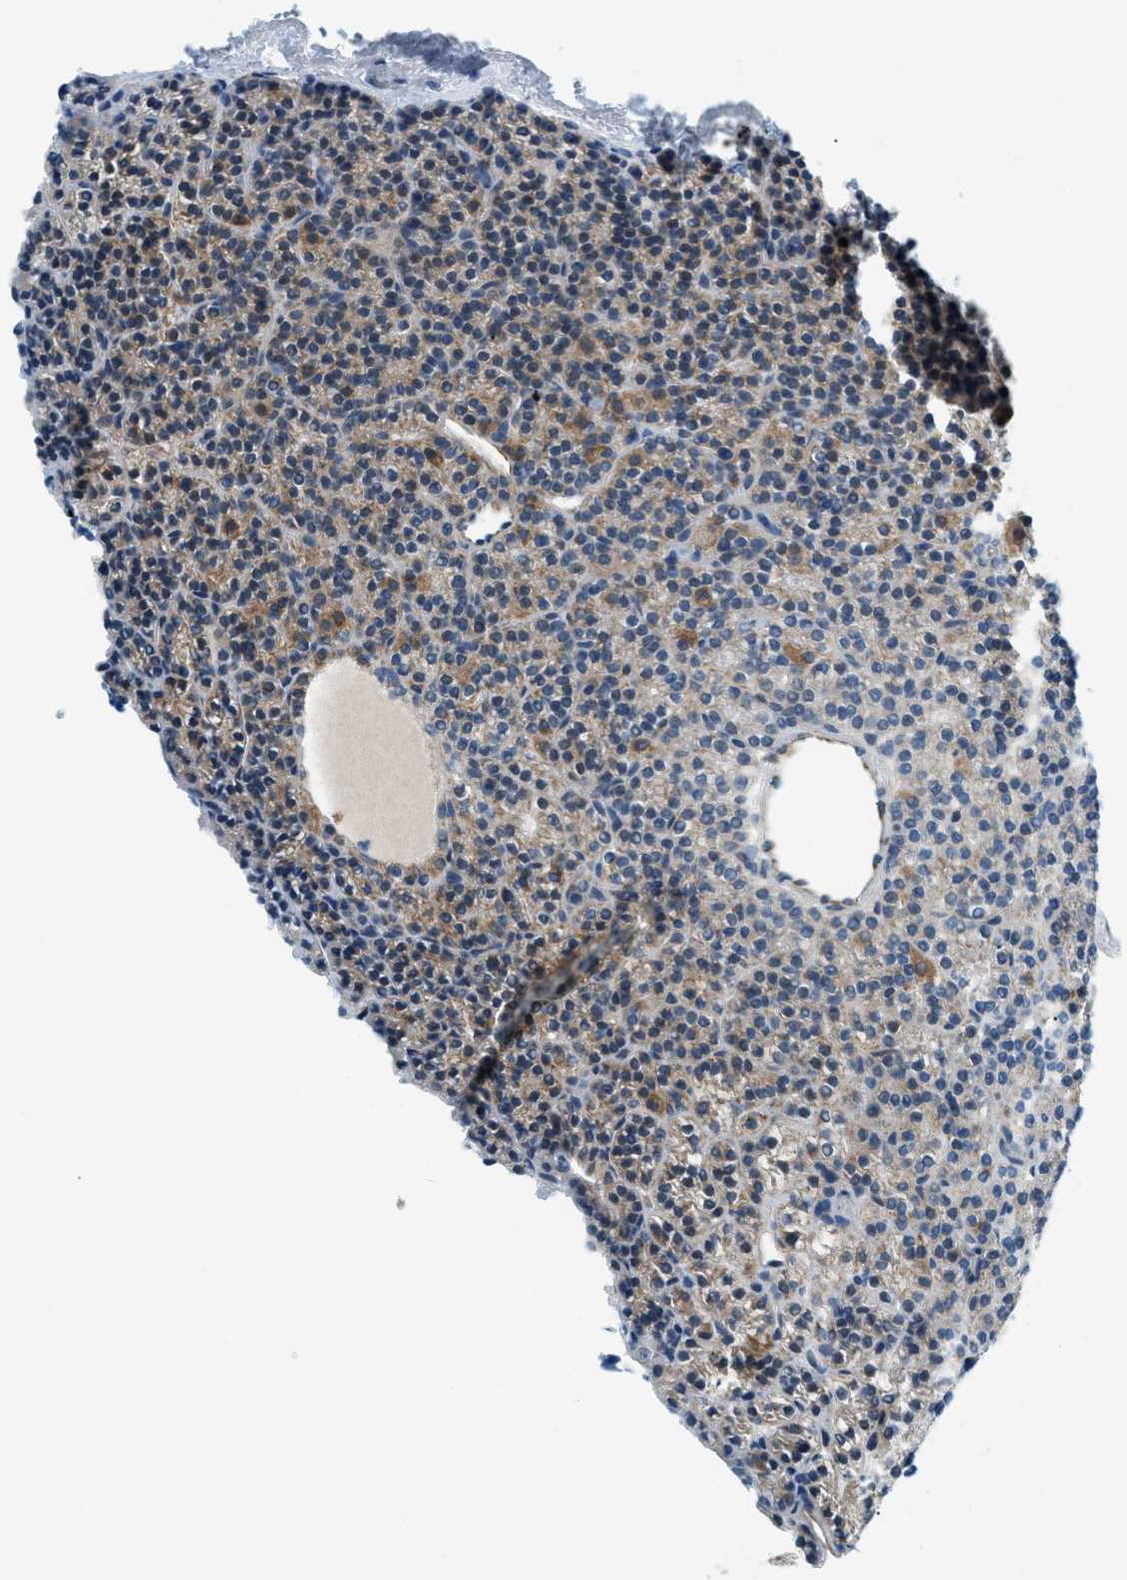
{"staining": {"intensity": "weak", "quantity": "25%-75%", "location": "cytoplasmic/membranous"}, "tissue": "parathyroid gland", "cell_type": "Glandular cells", "image_type": "normal", "snomed": [{"axis": "morphology", "description": "Normal tissue, NOS"}, {"axis": "morphology", "description": "Adenoma, NOS"}, {"axis": "topography", "description": "Parathyroid gland"}], "caption": "Glandular cells show weak cytoplasmic/membranous expression in approximately 25%-75% of cells in normal parathyroid gland.", "gene": "PIGG", "patient": {"sex": "female", "age": 64}}